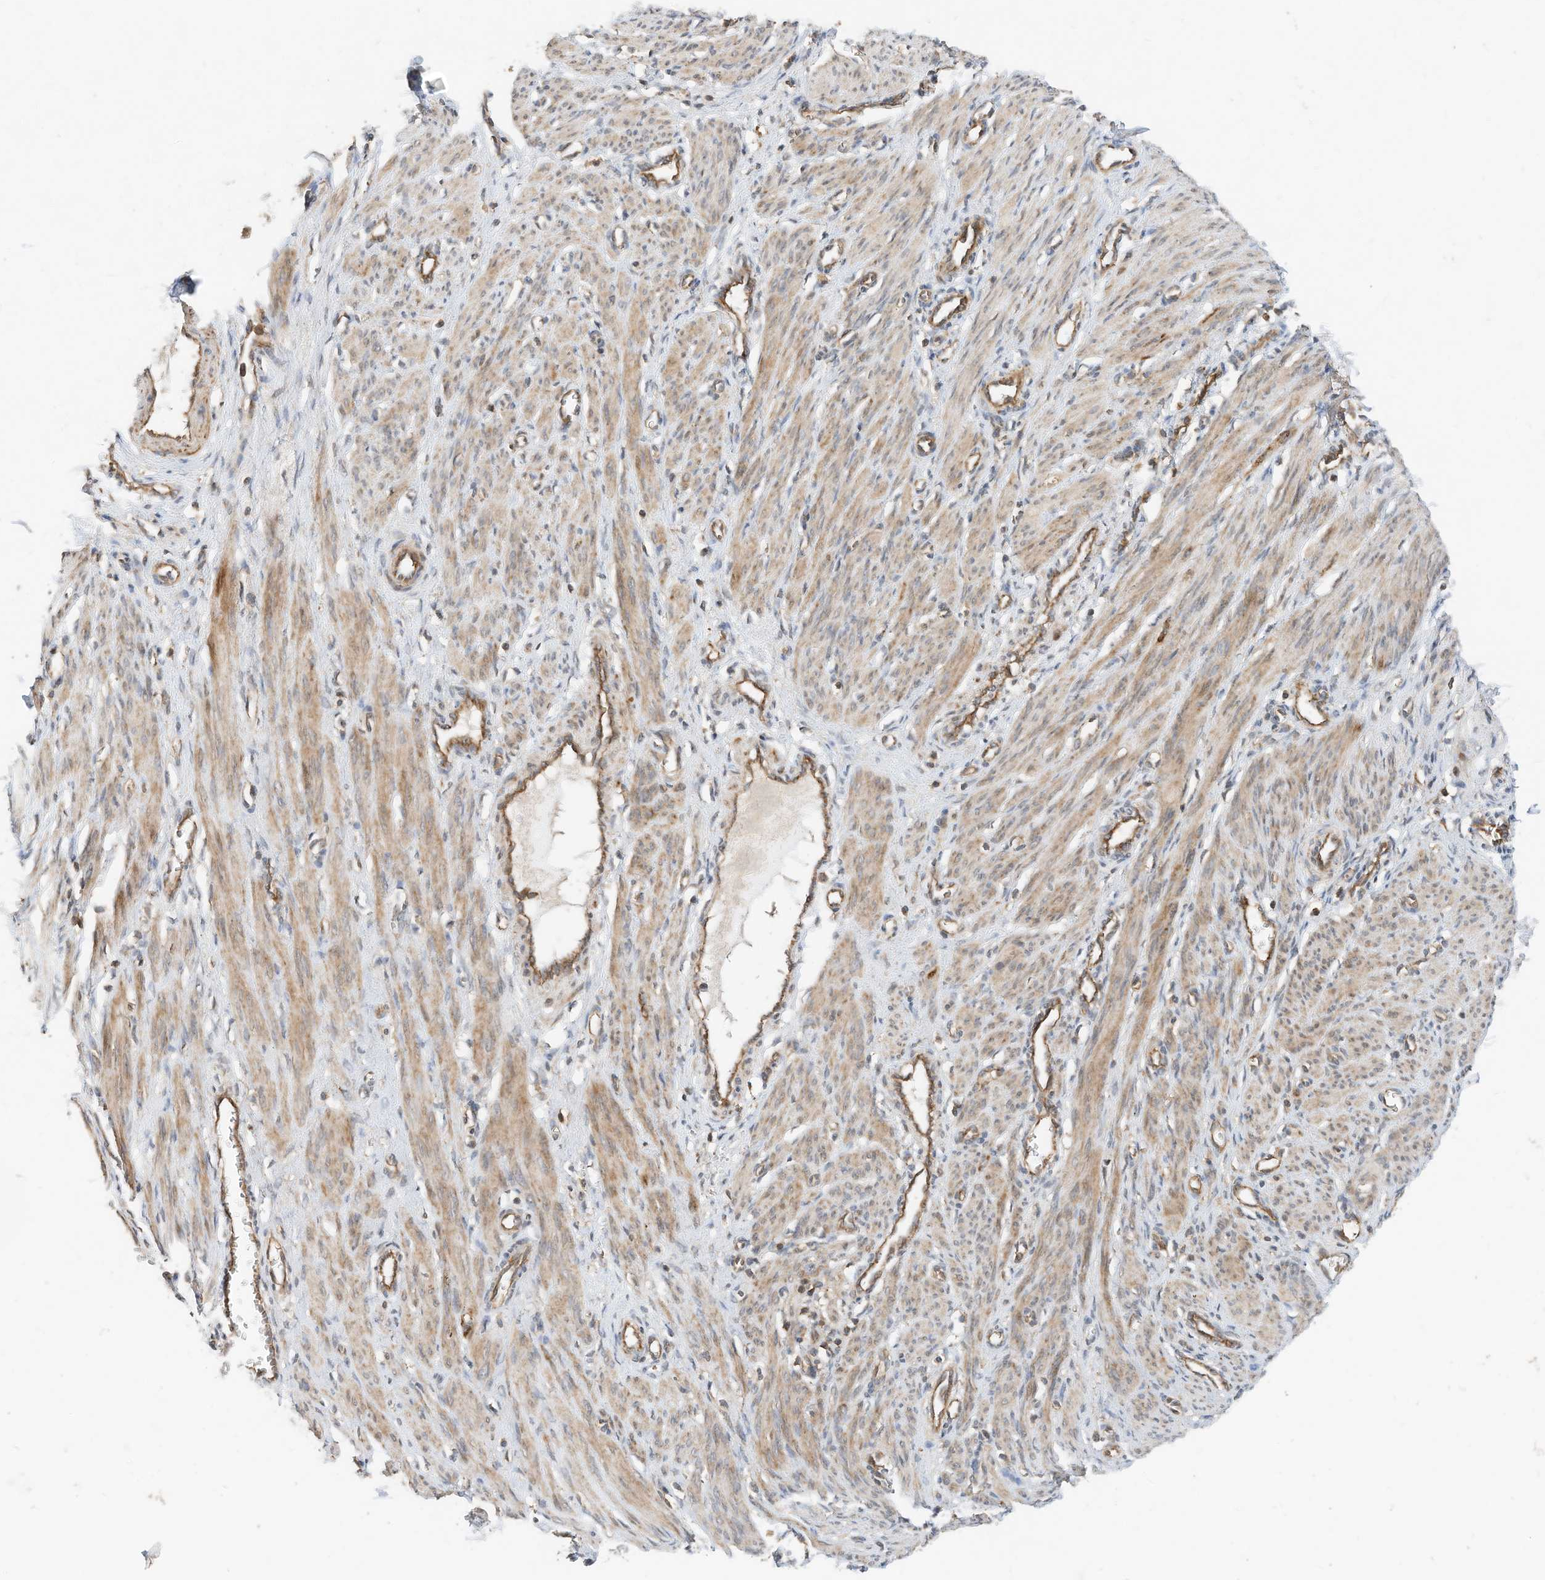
{"staining": {"intensity": "weak", "quantity": ">75%", "location": "cytoplasmic/membranous"}, "tissue": "smooth muscle", "cell_type": "Smooth muscle cells", "image_type": "normal", "snomed": [{"axis": "morphology", "description": "Normal tissue, NOS"}, {"axis": "topography", "description": "Endometrium"}], "caption": "Immunohistochemistry (DAB) staining of unremarkable smooth muscle demonstrates weak cytoplasmic/membranous protein staining in about >75% of smooth muscle cells.", "gene": "CPAMD8", "patient": {"sex": "female", "age": 33}}